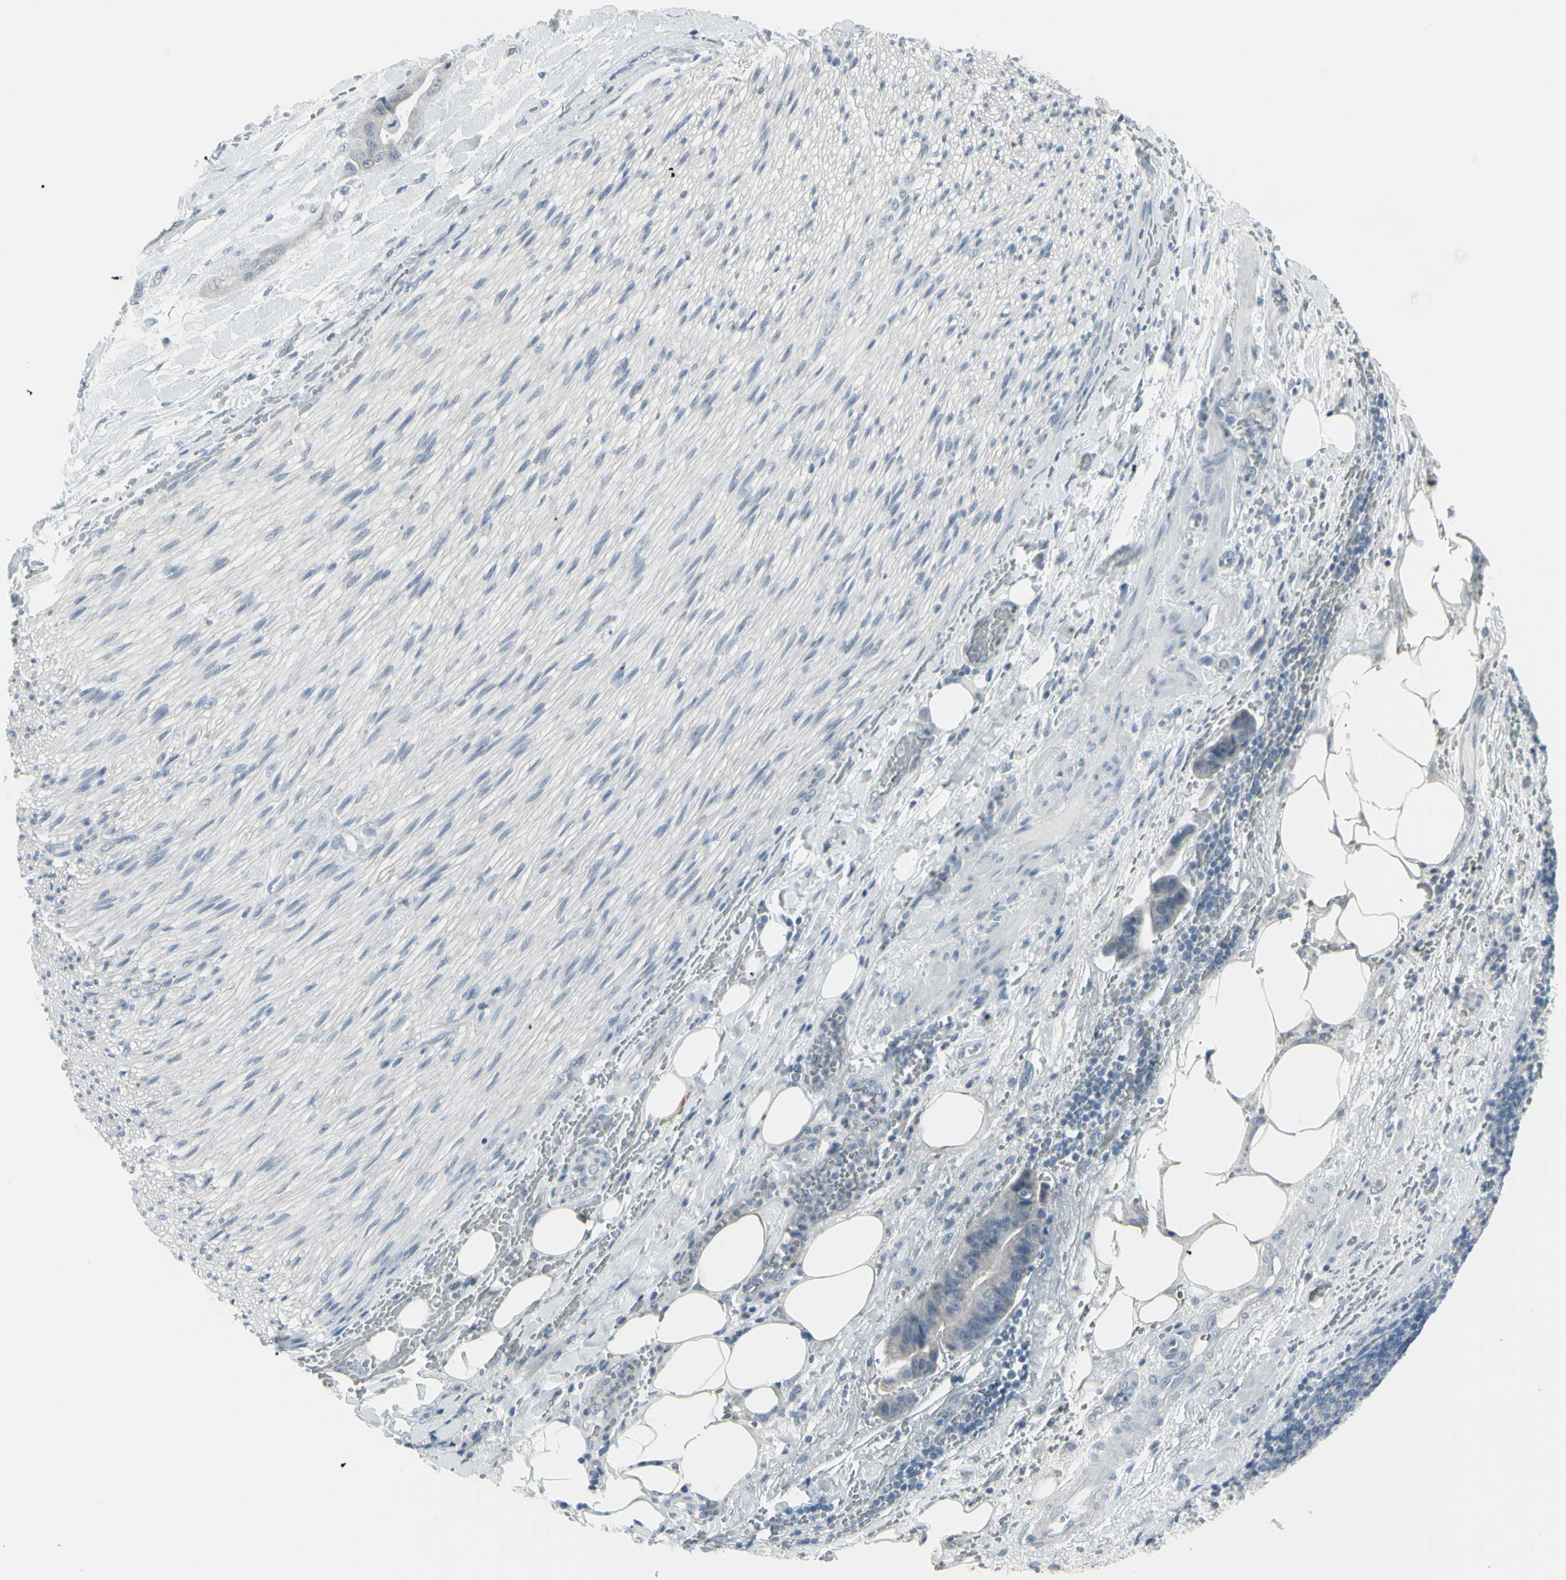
{"staining": {"intensity": "negative", "quantity": "none", "location": "none"}, "tissue": "liver cancer", "cell_type": "Tumor cells", "image_type": "cancer", "snomed": [{"axis": "morphology", "description": "Cholangiocarcinoma"}, {"axis": "topography", "description": "Liver"}], "caption": "High power microscopy image of an immunohistochemistry (IHC) histopathology image of cholangiocarcinoma (liver), revealing no significant expression in tumor cells.", "gene": "RAB3A", "patient": {"sex": "female", "age": 61}}